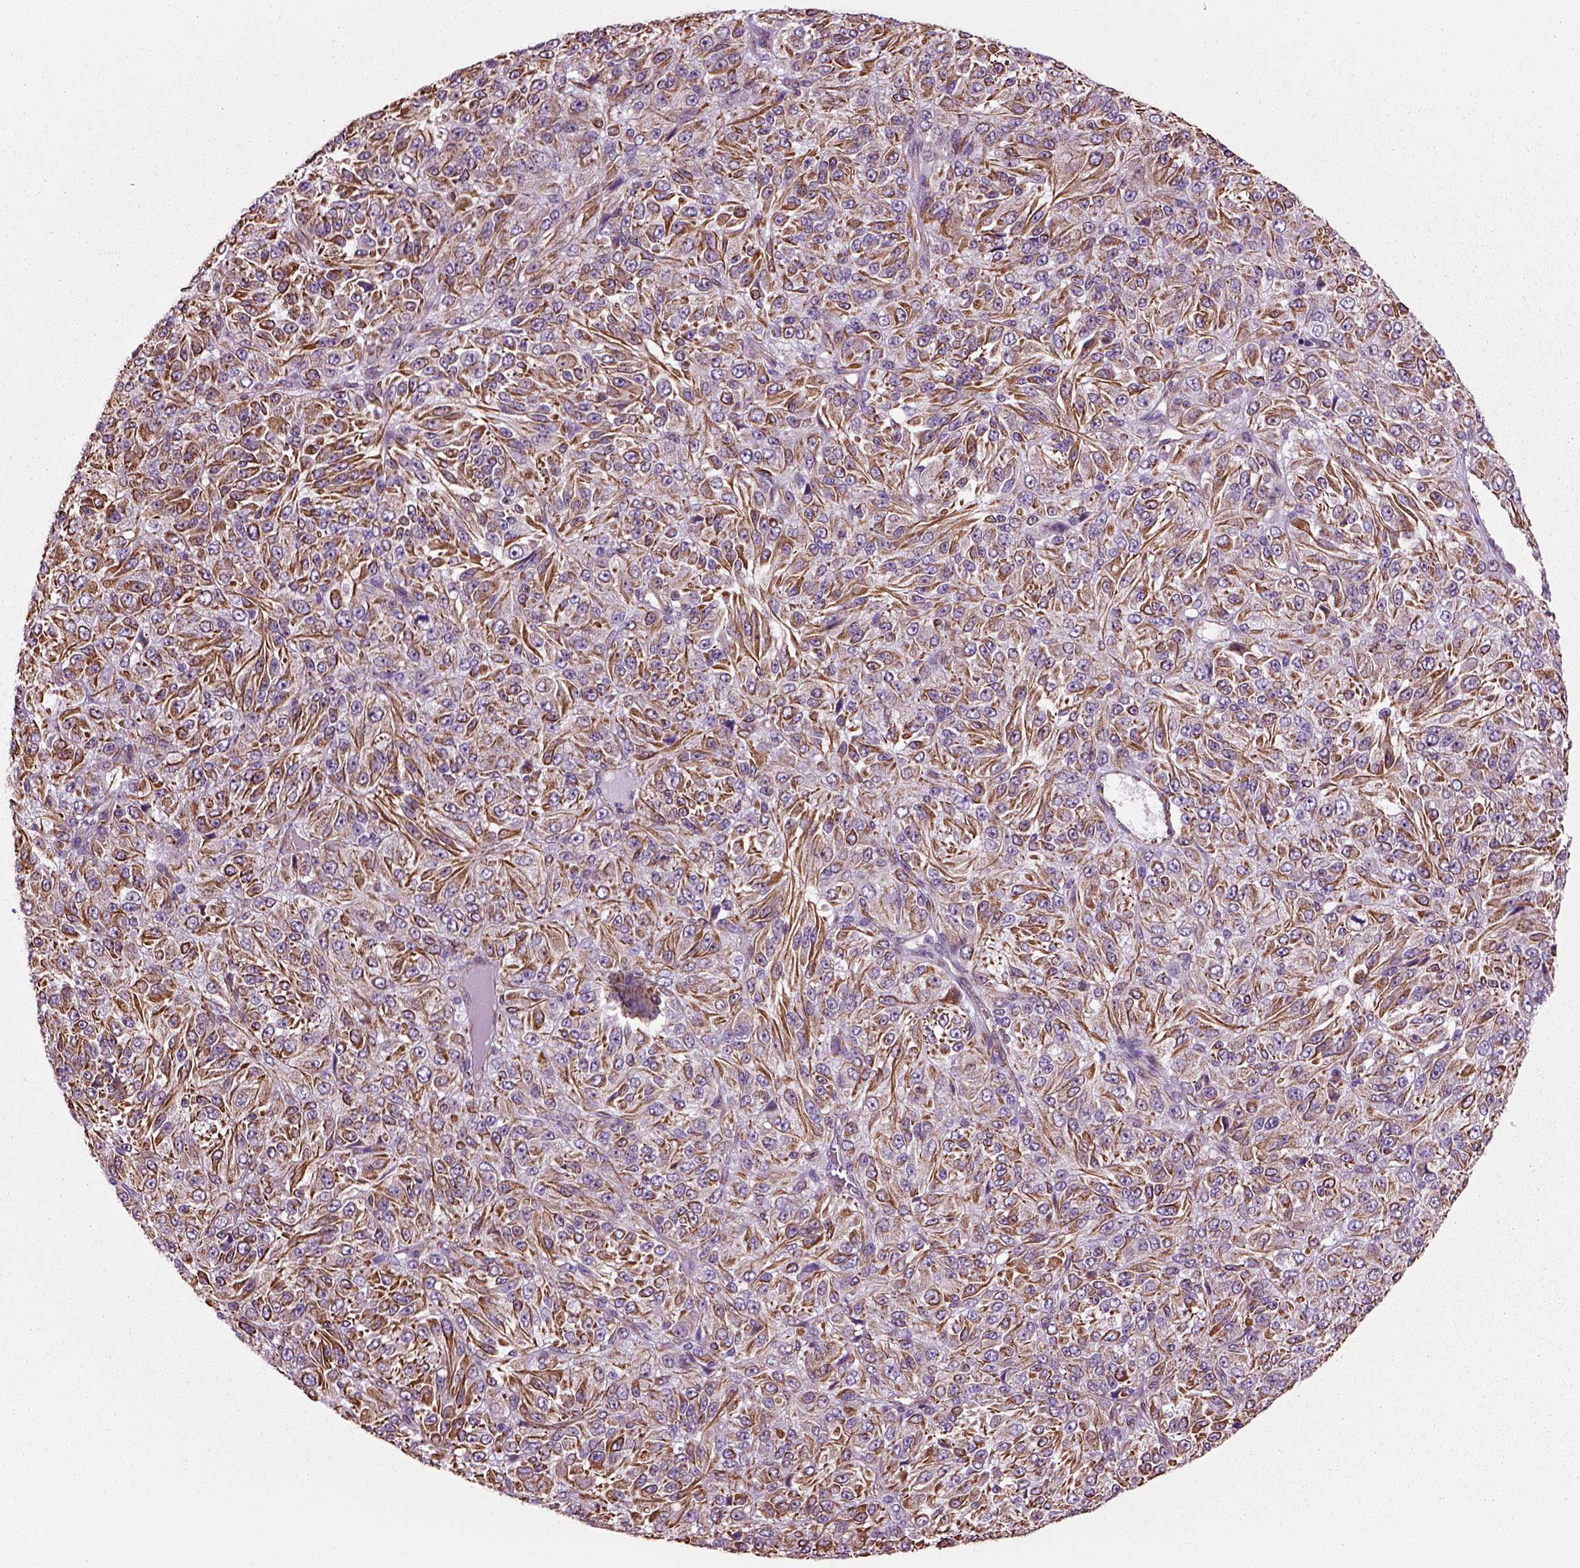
{"staining": {"intensity": "strong", "quantity": ">75%", "location": "cytoplasmic/membranous"}, "tissue": "melanoma", "cell_type": "Tumor cells", "image_type": "cancer", "snomed": [{"axis": "morphology", "description": "Malignant melanoma, Metastatic site"}, {"axis": "topography", "description": "Brain"}], "caption": "IHC of human malignant melanoma (metastatic site) reveals high levels of strong cytoplasmic/membranous positivity in approximately >75% of tumor cells.", "gene": "ACER3", "patient": {"sex": "female", "age": 56}}